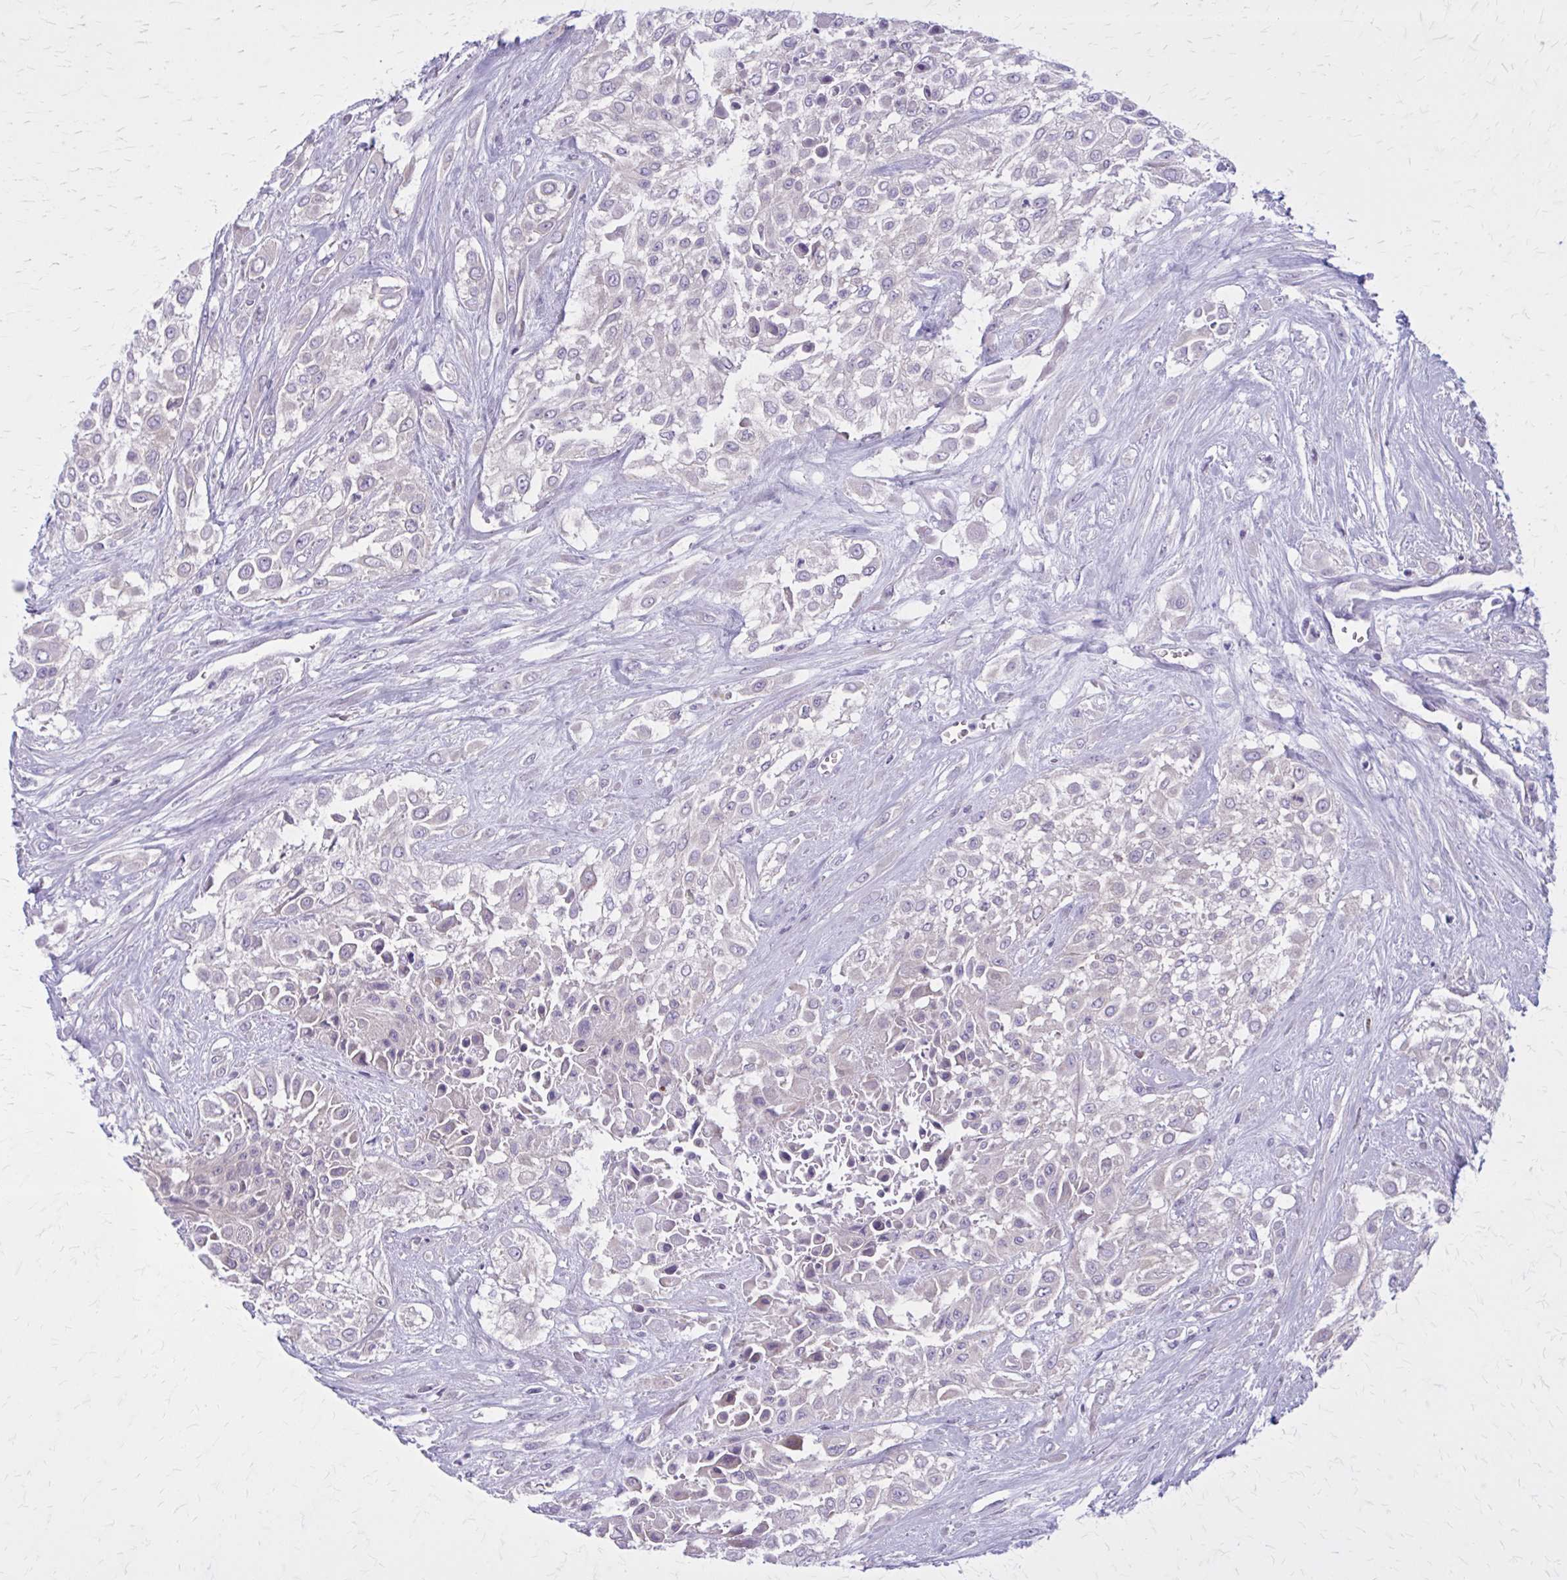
{"staining": {"intensity": "negative", "quantity": "none", "location": "none"}, "tissue": "urothelial cancer", "cell_type": "Tumor cells", "image_type": "cancer", "snomed": [{"axis": "morphology", "description": "Urothelial carcinoma, High grade"}, {"axis": "topography", "description": "Urinary bladder"}], "caption": "Immunohistochemistry (IHC) of urothelial carcinoma (high-grade) displays no staining in tumor cells.", "gene": "PITPNM1", "patient": {"sex": "male", "age": 57}}